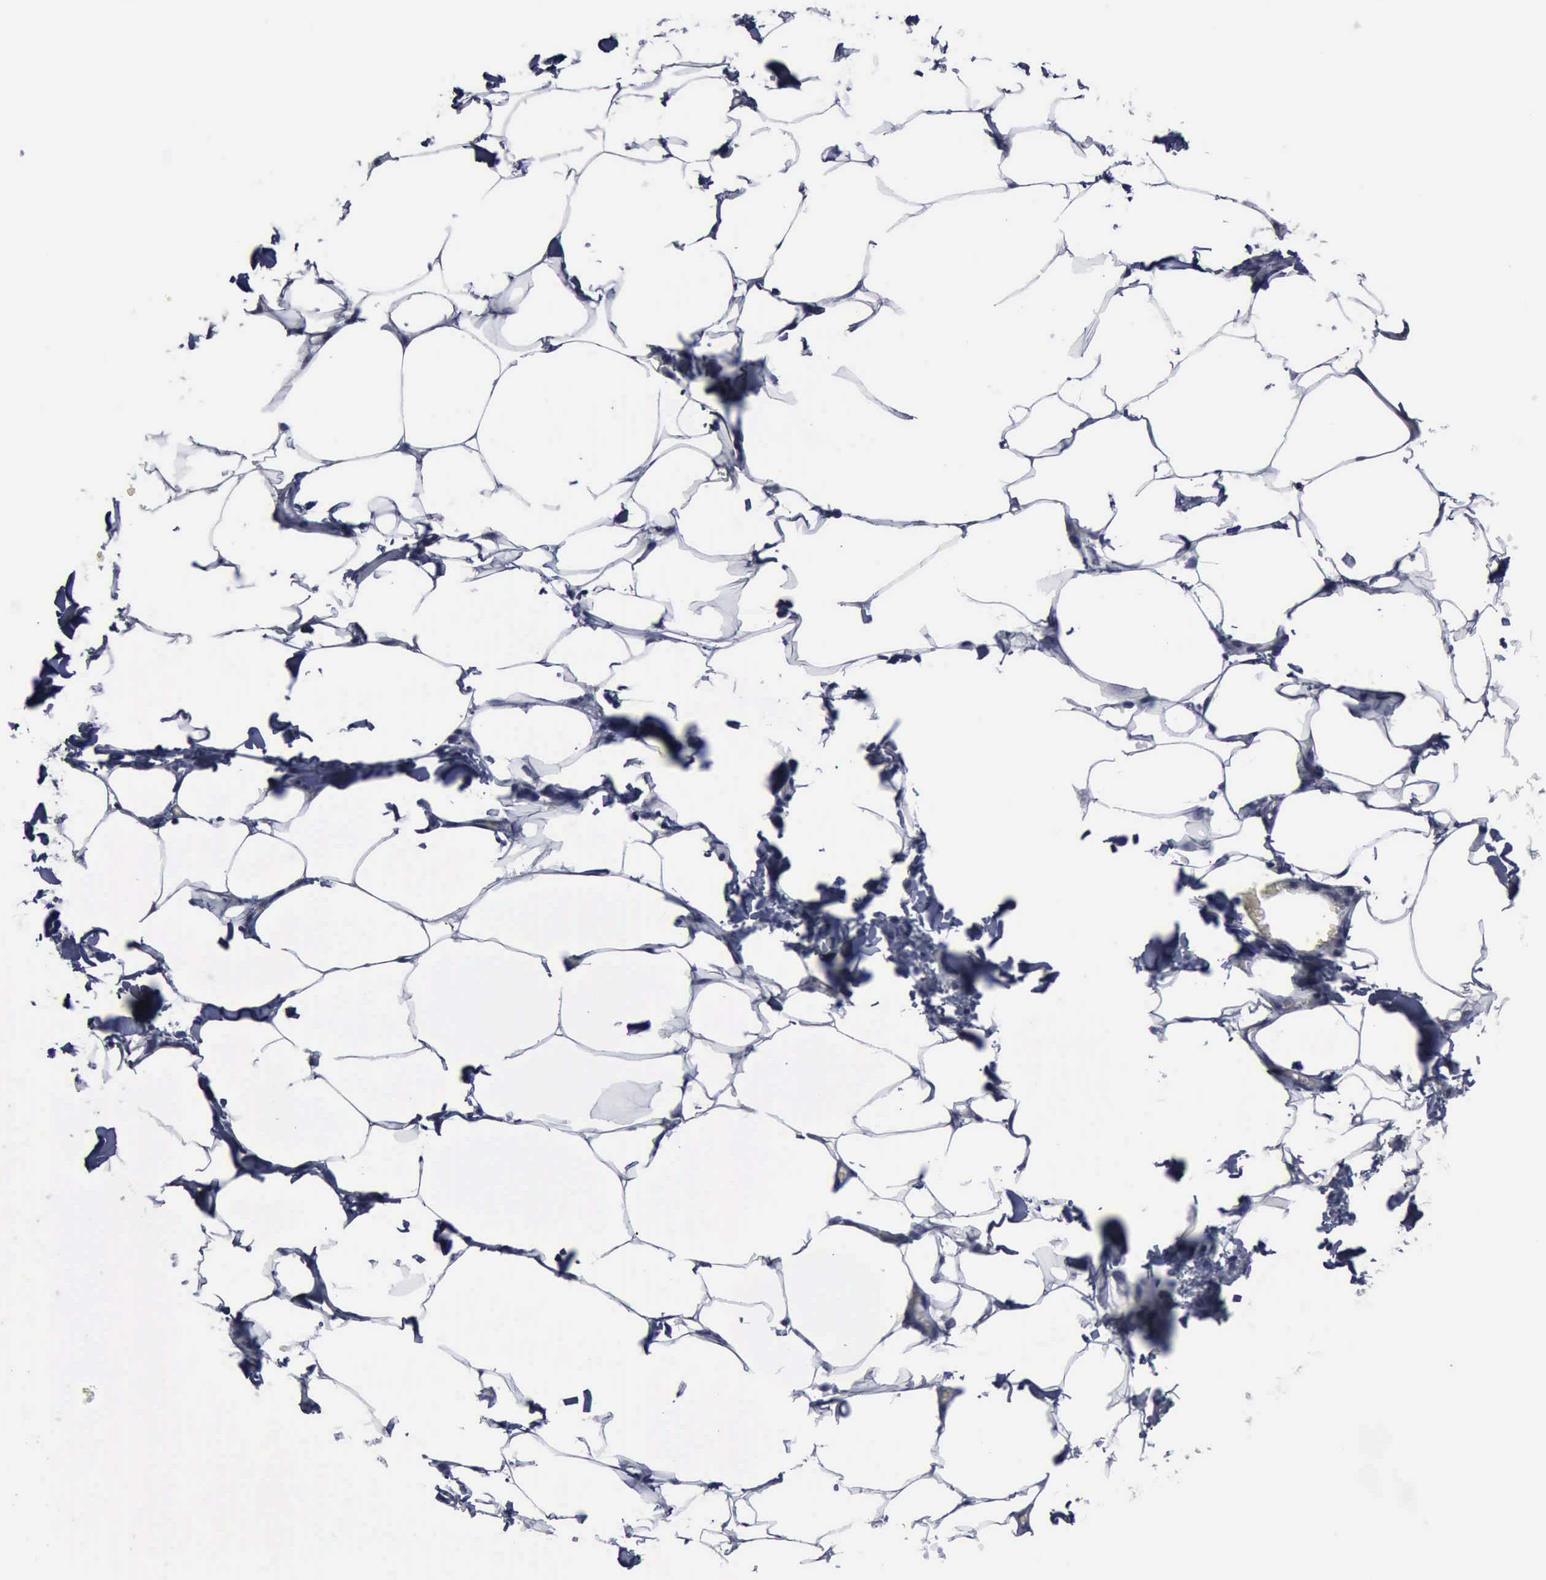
{"staining": {"intensity": "negative", "quantity": "none", "location": "none"}, "tissue": "adipose tissue", "cell_type": "Adipocytes", "image_type": "normal", "snomed": [{"axis": "morphology", "description": "Normal tissue, NOS"}, {"axis": "topography", "description": "Vascular tissue"}], "caption": "Protein analysis of normal adipose tissue exhibits no significant positivity in adipocytes.", "gene": "MYO18B", "patient": {"sex": "male", "age": 41}}